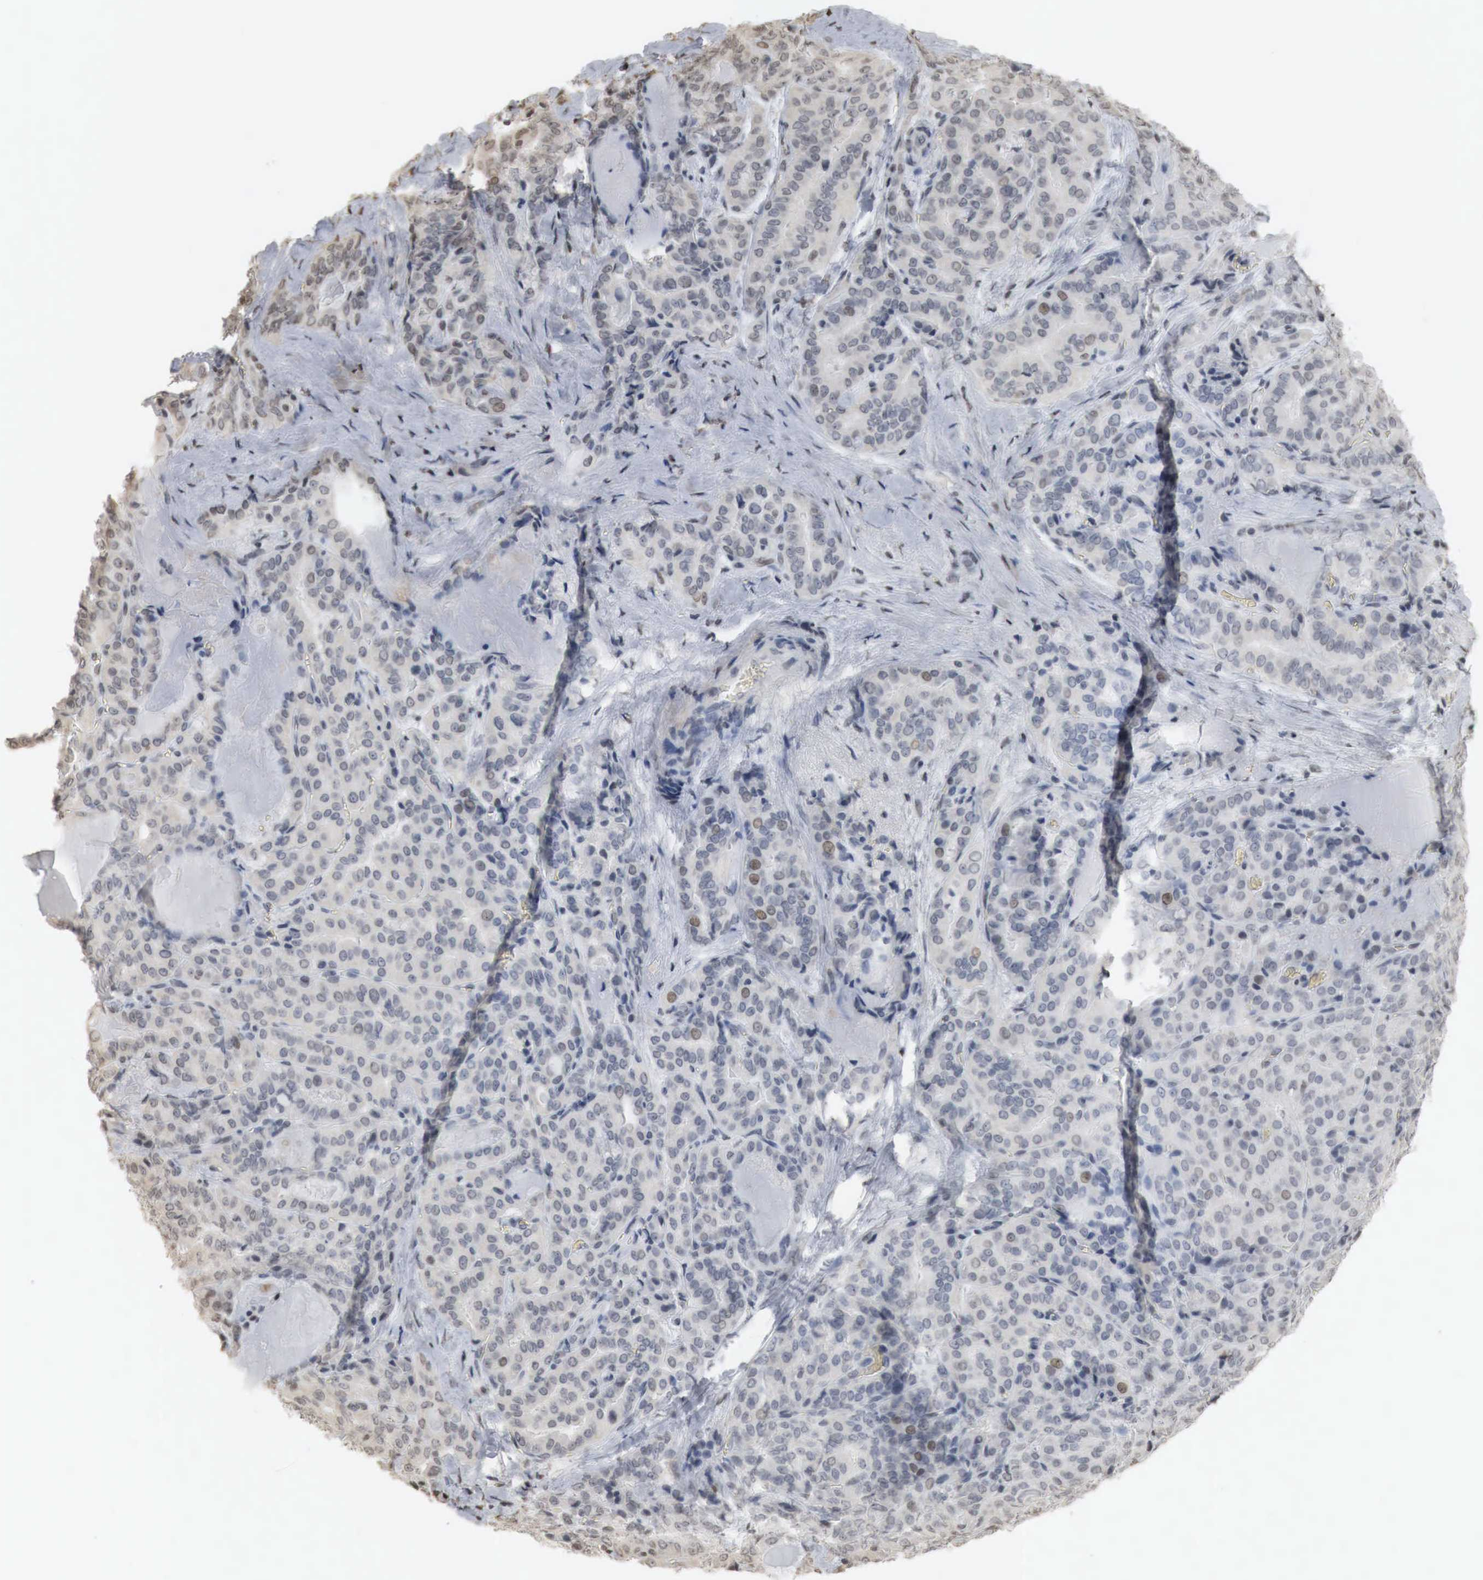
{"staining": {"intensity": "weak", "quantity": "<25%", "location": "nuclear"}, "tissue": "thyroid cancer", "cell_type": "Tumor cells", "image_type": "cancer", "snomed": [{"axis": "morphology", "description": "Papillary adenocarcinoma, NOS"}, {"axis": "topography", "description": "Thyroid gland"}], "caption": "This is an immunohistochemistry (IHC) micrograph of thyroid papillary adenocarcinoma. There is no positivity in tumor cells.", "gene": "ERBB4", "patient": {"sex": "female", "age": 71}}